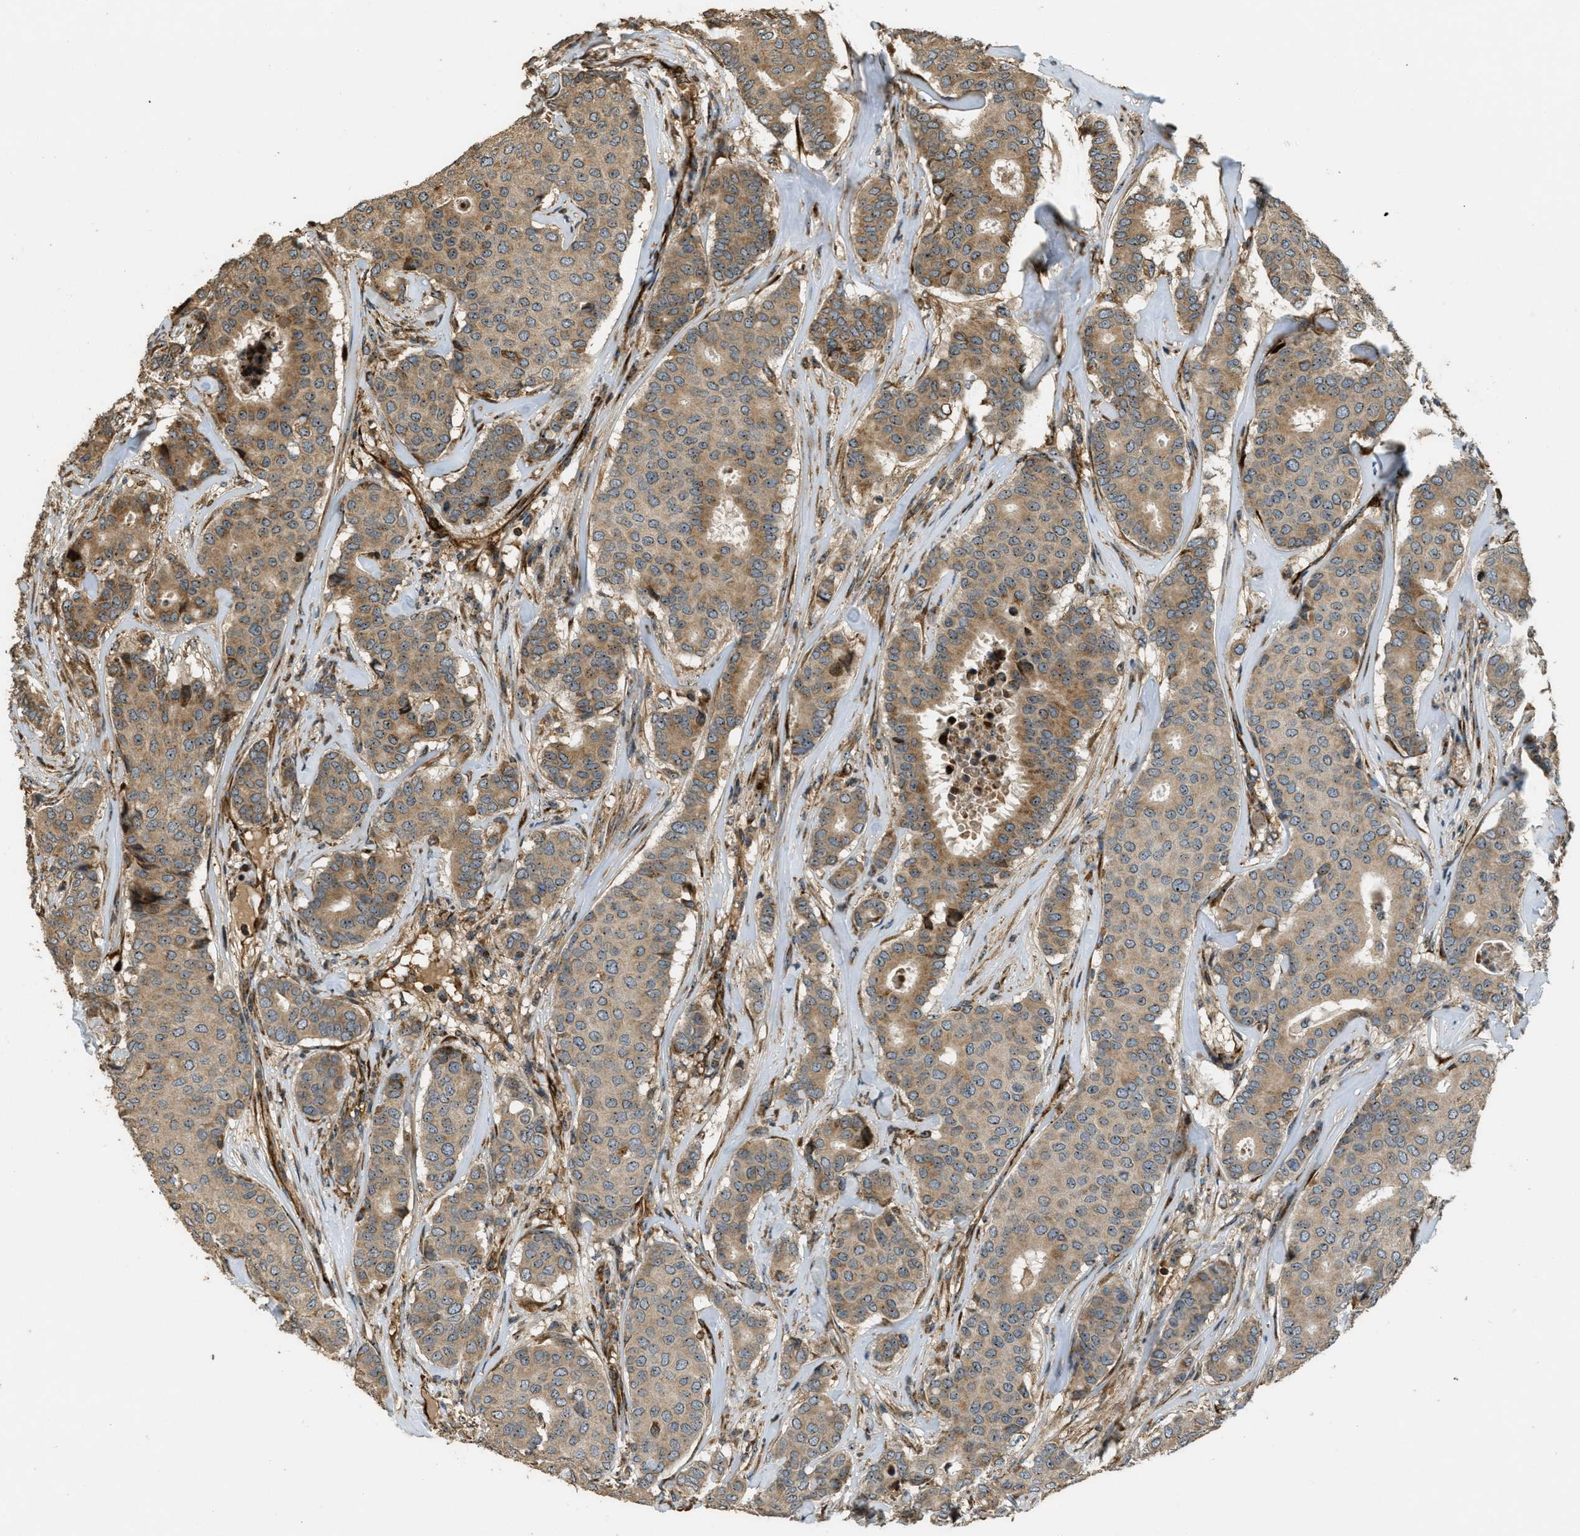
{"staining": {"intensity": "moderate", "quantity": ">75%", "location": "cytoplasmic/membranous,nuclear"}, "tissue": "breast cancer", "cell_type": "Tumor cells", "image_type": "cancer", "snomed": [{"axis": "morphology", "description": "Duct carcinoma"}, {"axis": "topography", "description": "Breast"}], "caption": "Immunohistochemical staining of breast cancer demonstrates medium levels of moderate cytoplasmic/membranous and nuclear staining in about >75% of tumor cells.", "gene": "LRP12", "patient": {"sex": "female", "age": 75}}